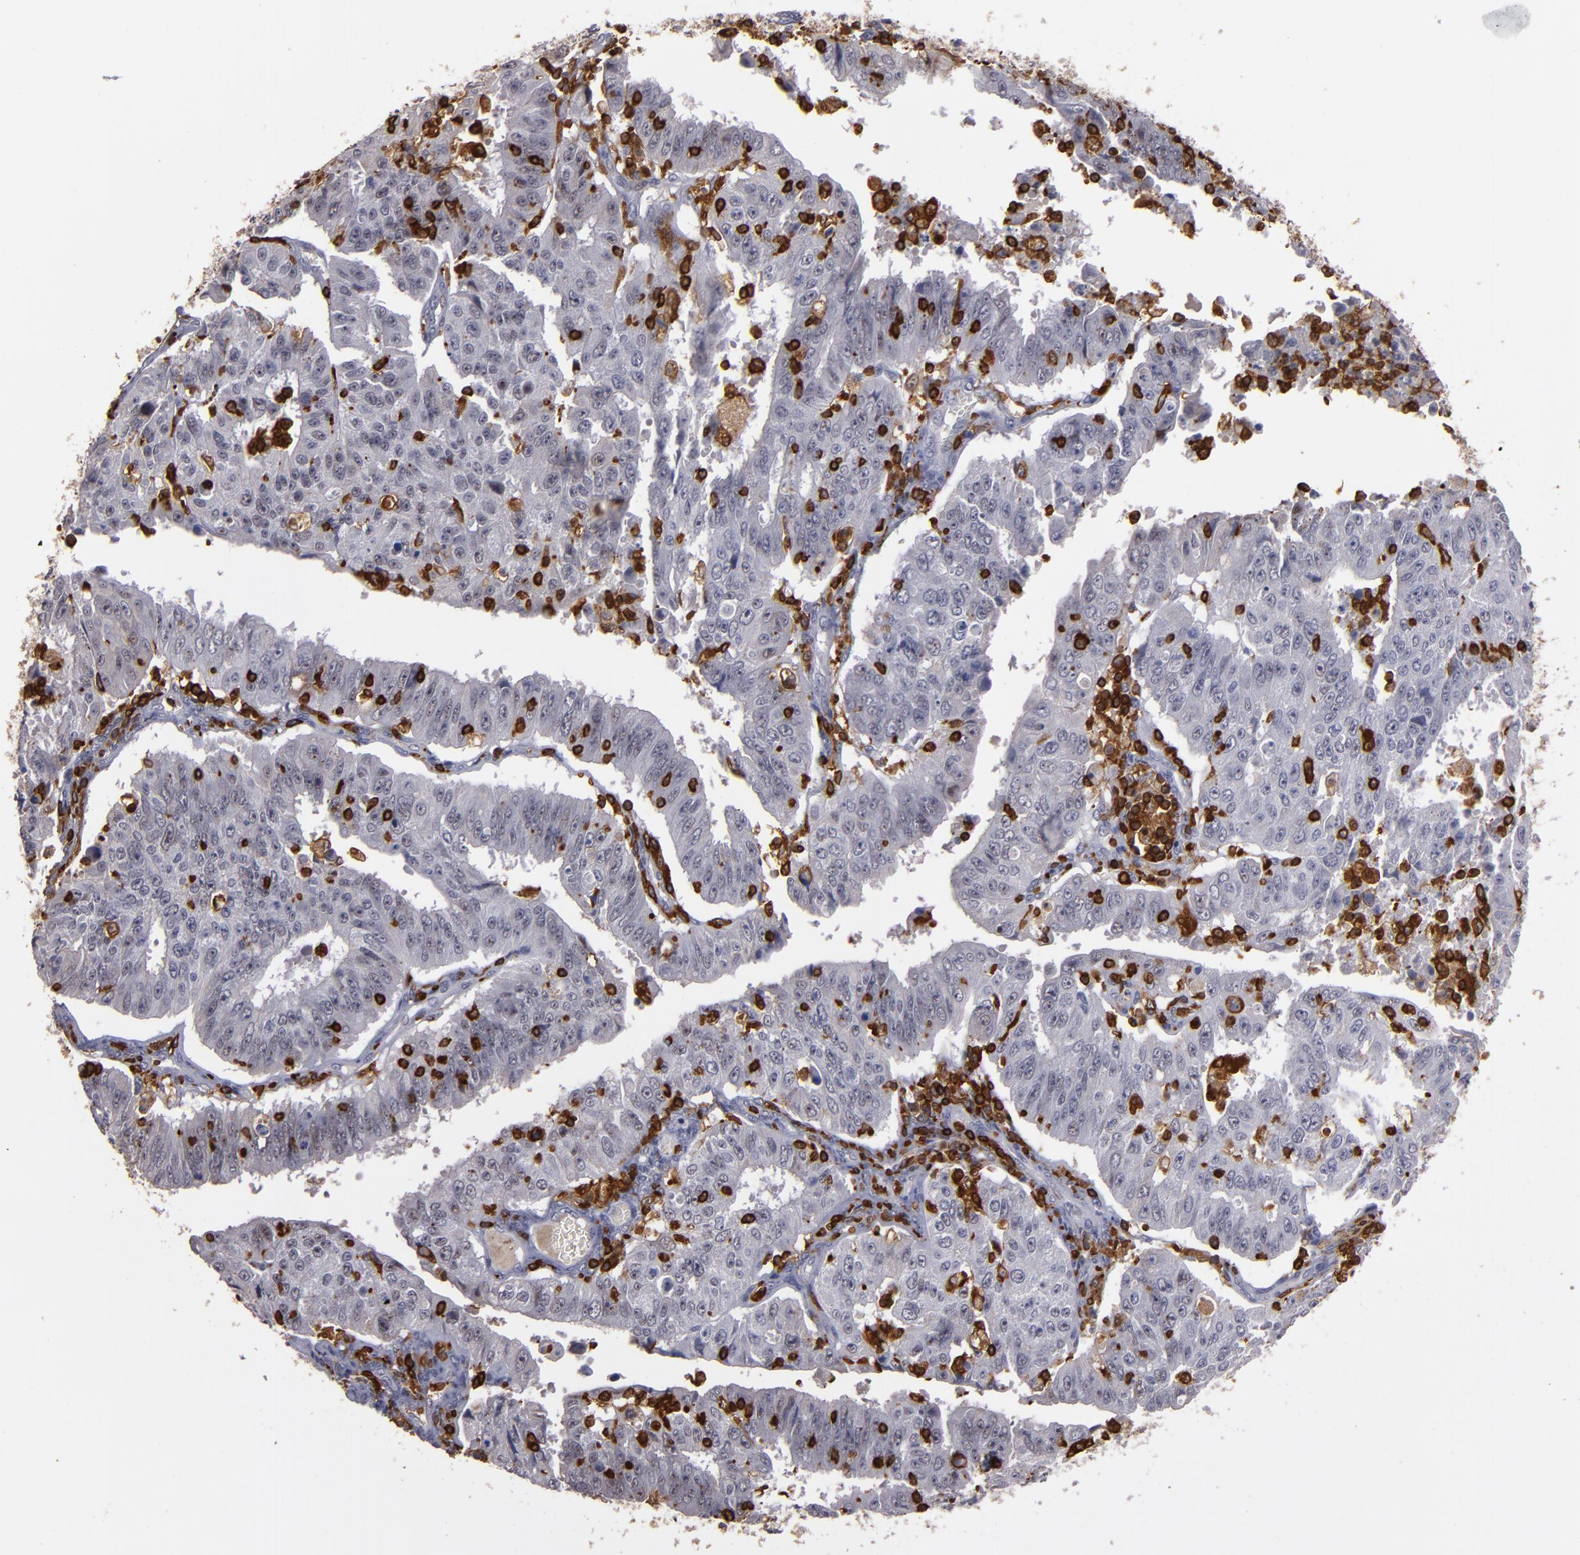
{"staining": {"intensity": "weak", "quantity": "<25%", "location": "nuclear"}, "tissue": "endometrial cancer", "cell_type": "Tumor cells", "image_type": "cancer", "snomed": [{"axis": "morphology", "description": "Adenocarcinoma, NOS"}, {"axis": "topography", "description": "Endometrium"}], "caption": "The IHC histopathology image has no significant staining in tumor cells of endometrial cancer tissue.", "gene": "WAS", "patient": {"sex": "female", "age": 42}}